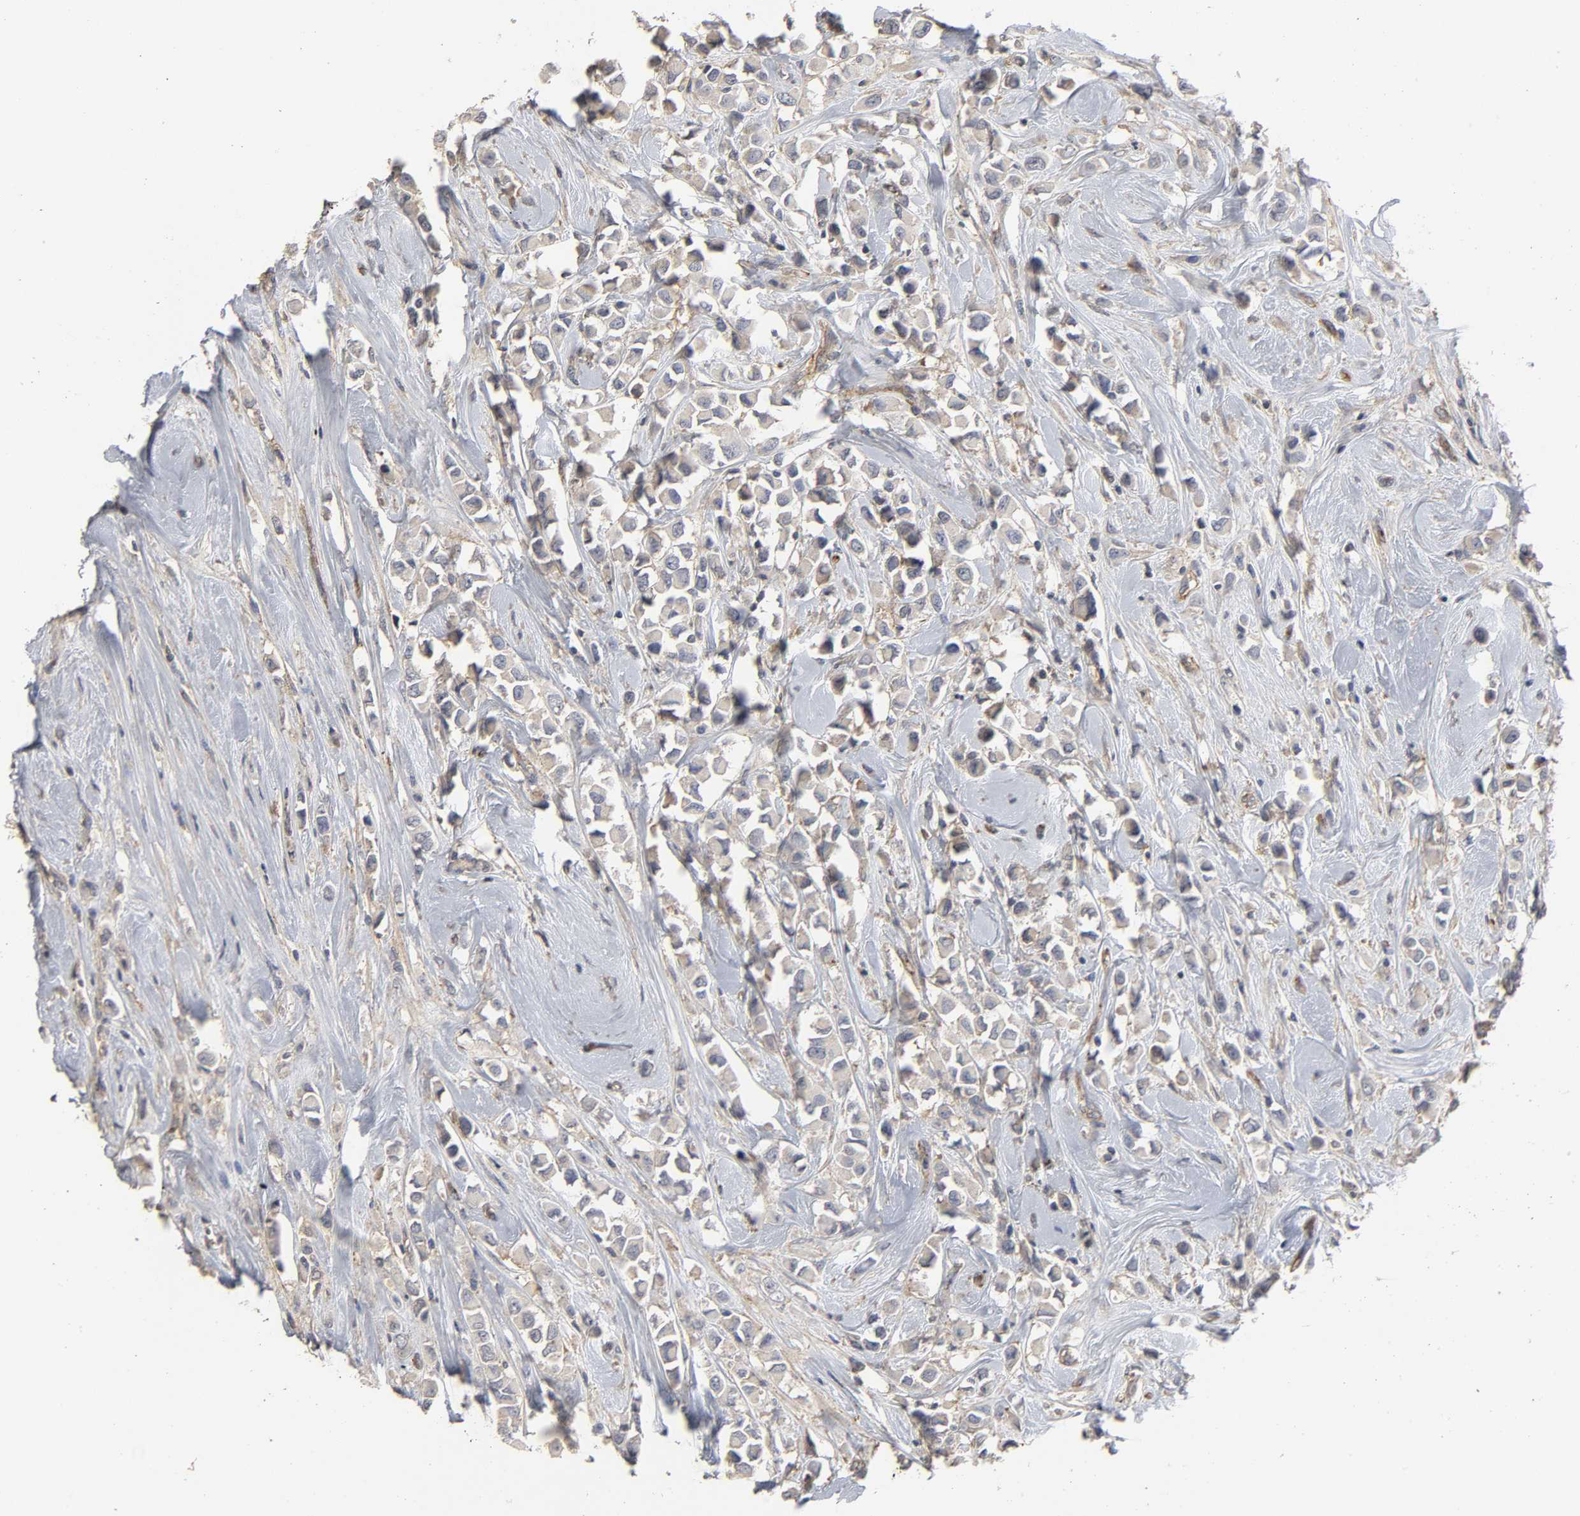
{"staining": {"intensity": "weak", "quantity": ">75%", "location": "cytoplasmic/membranous"}, "tissue": "breast cancer", "cell_type": "Tumor cells", "image_type": "cancer", "snomed": [{"axis": "morphology", "description": "Duct carcinoma"}, {"axis": "topography", "description": "Breast"}], "caption": "Protein expression analysis of breast infiltrating ductal carcinoma reveals weak cytoplasmic/membranous expression in about >75% of tumor cells. The protein is shown in brown color, while the nuclei are stained blue.", "gene": "SH3GLB1", "patient": {"sex": "female", "age": 61}}